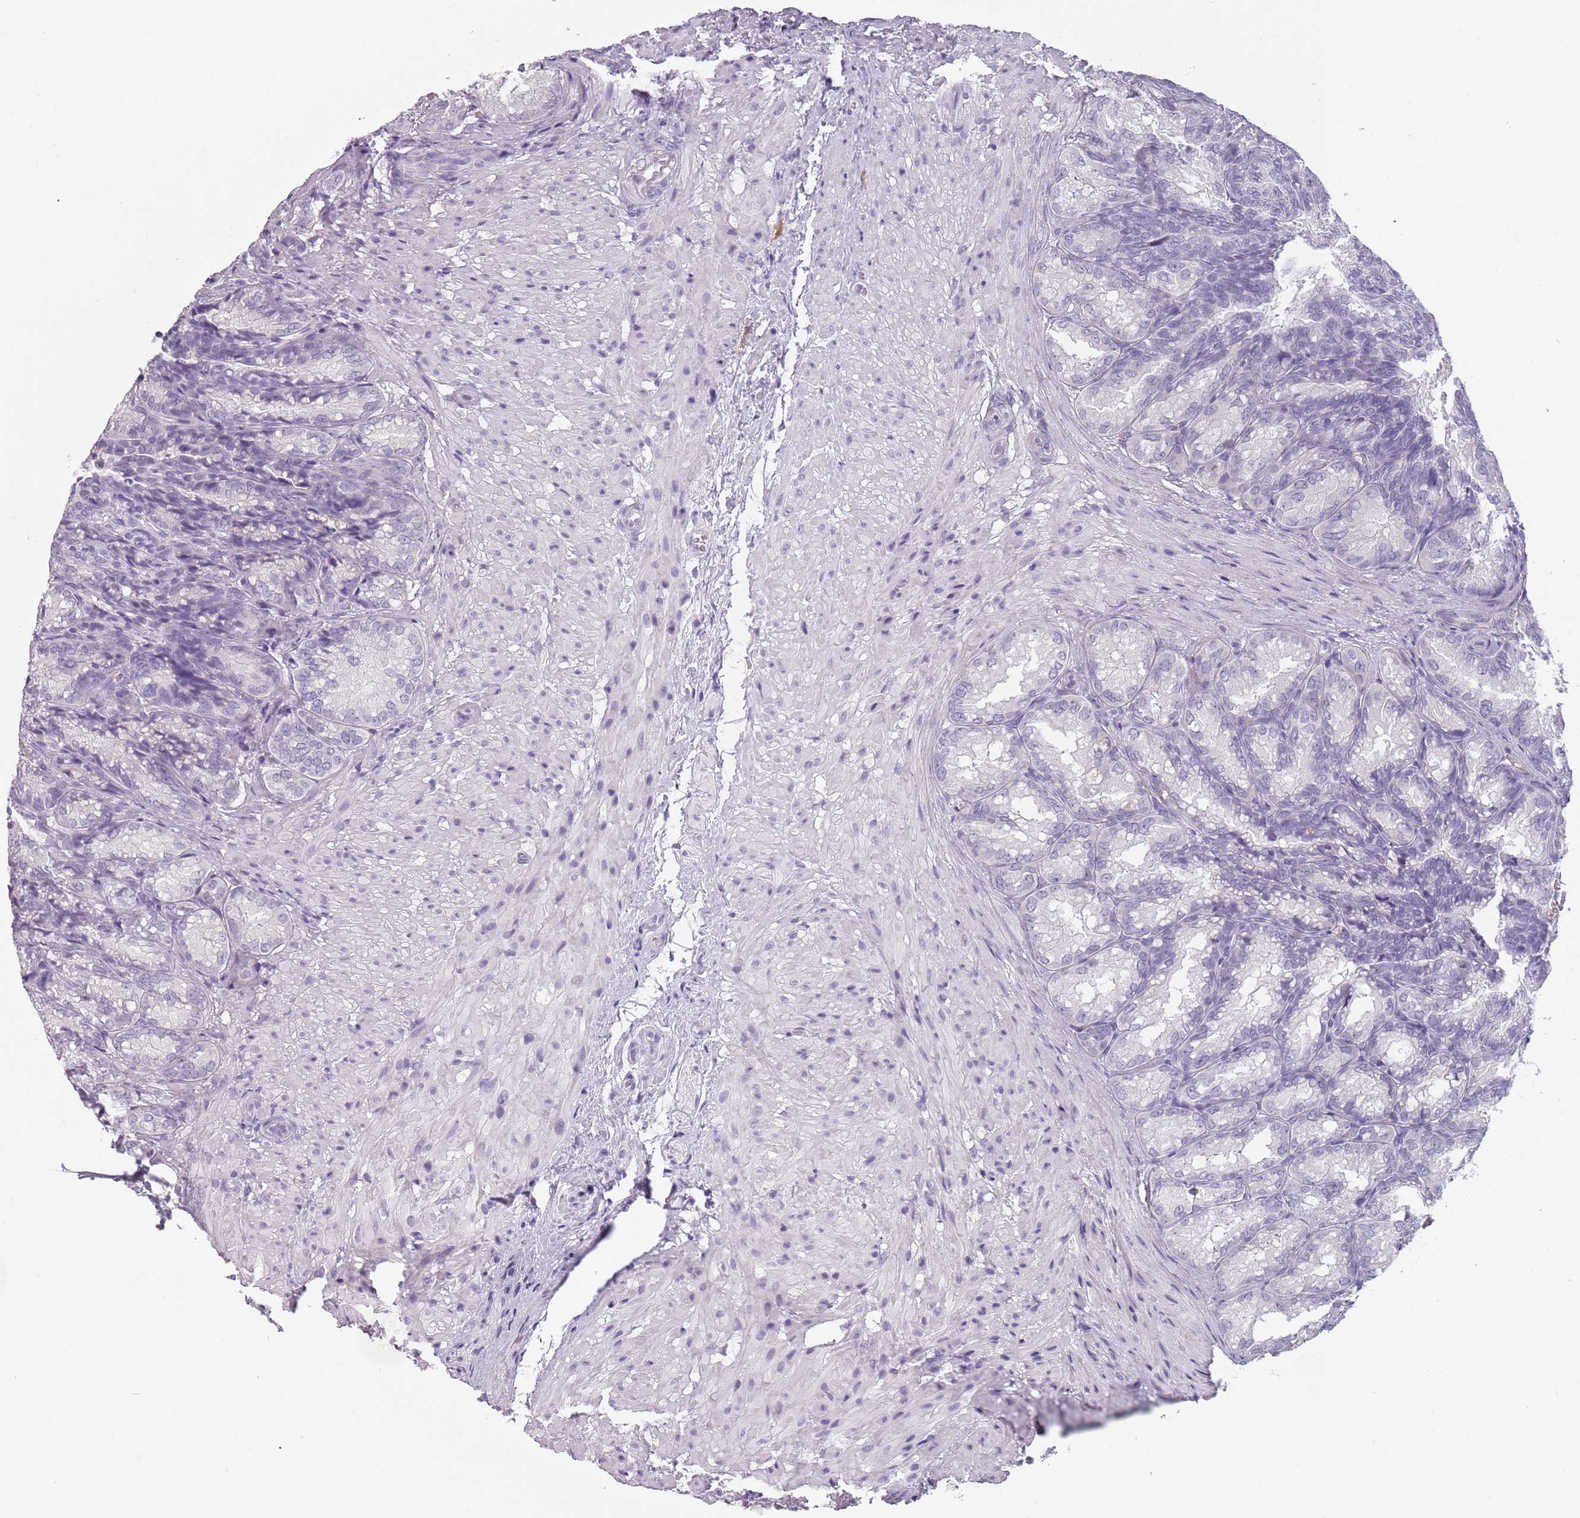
{"staining": {"intensity": "negative", "quantity": "none", "location": "none"}, "tissue": "seminal vesicle", "cell_type": "Glandular cells", "image_type": "normal", "snomed": [{"axis": "morphology", "description": "Normal tissue, NOS"}, {"axis": "topography", "description": "Seminal veicle"}], "caption": "This is an immunohistochemistry micrograph of normal human seminal vesicle. There is no positivity in glandular cells.", "gene": "PIEZO1", "patient": {"sex": "male", "age": 58}}